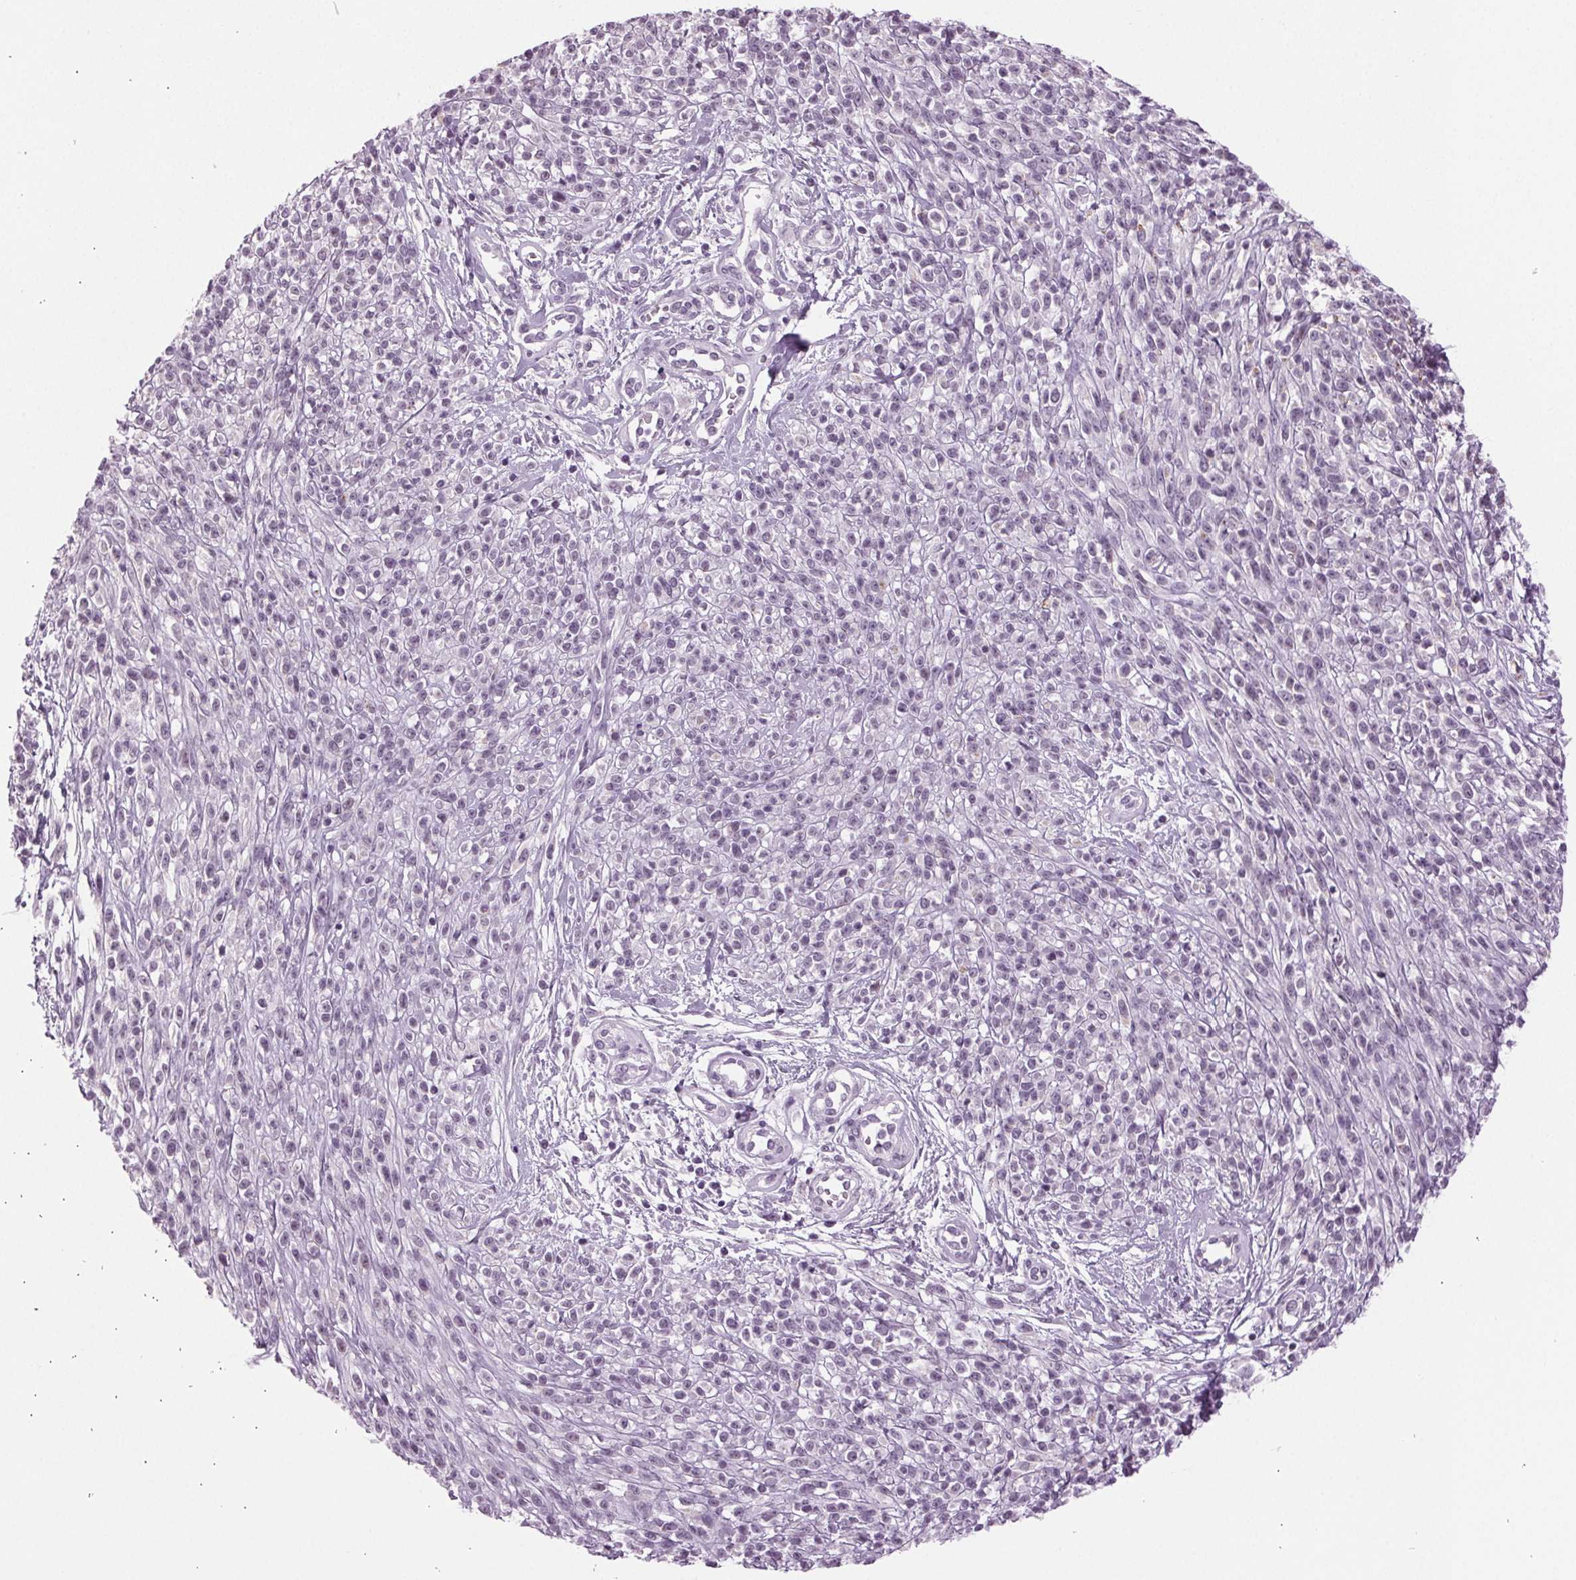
{"staining": {"intensity": "negative", "quantity": "none", "location": "none"}, "tissue": "melanoma", "cell_type": "Tumor cells", "image_type": "cancer", "snomed": [{"axis": "morphology", "description": "Malignant melanoma, NOS"}, {"axis": "topography", "description": "Skin"}, {"axis": "topography", "description": "Skin of trunk"}], "caption": "Immunohistochemical staining of melanoma demonstrates no significant positivity in tumor cells. The staining was performed using DAB (3,3'-diaminobenzidine) to visualize the protein expression in brown, while the nuclei were stained in blue with hematoxylin (Magnification: 20x).", "gene": "DNAH12", "patient": {"sex": "male", "age": 74}}